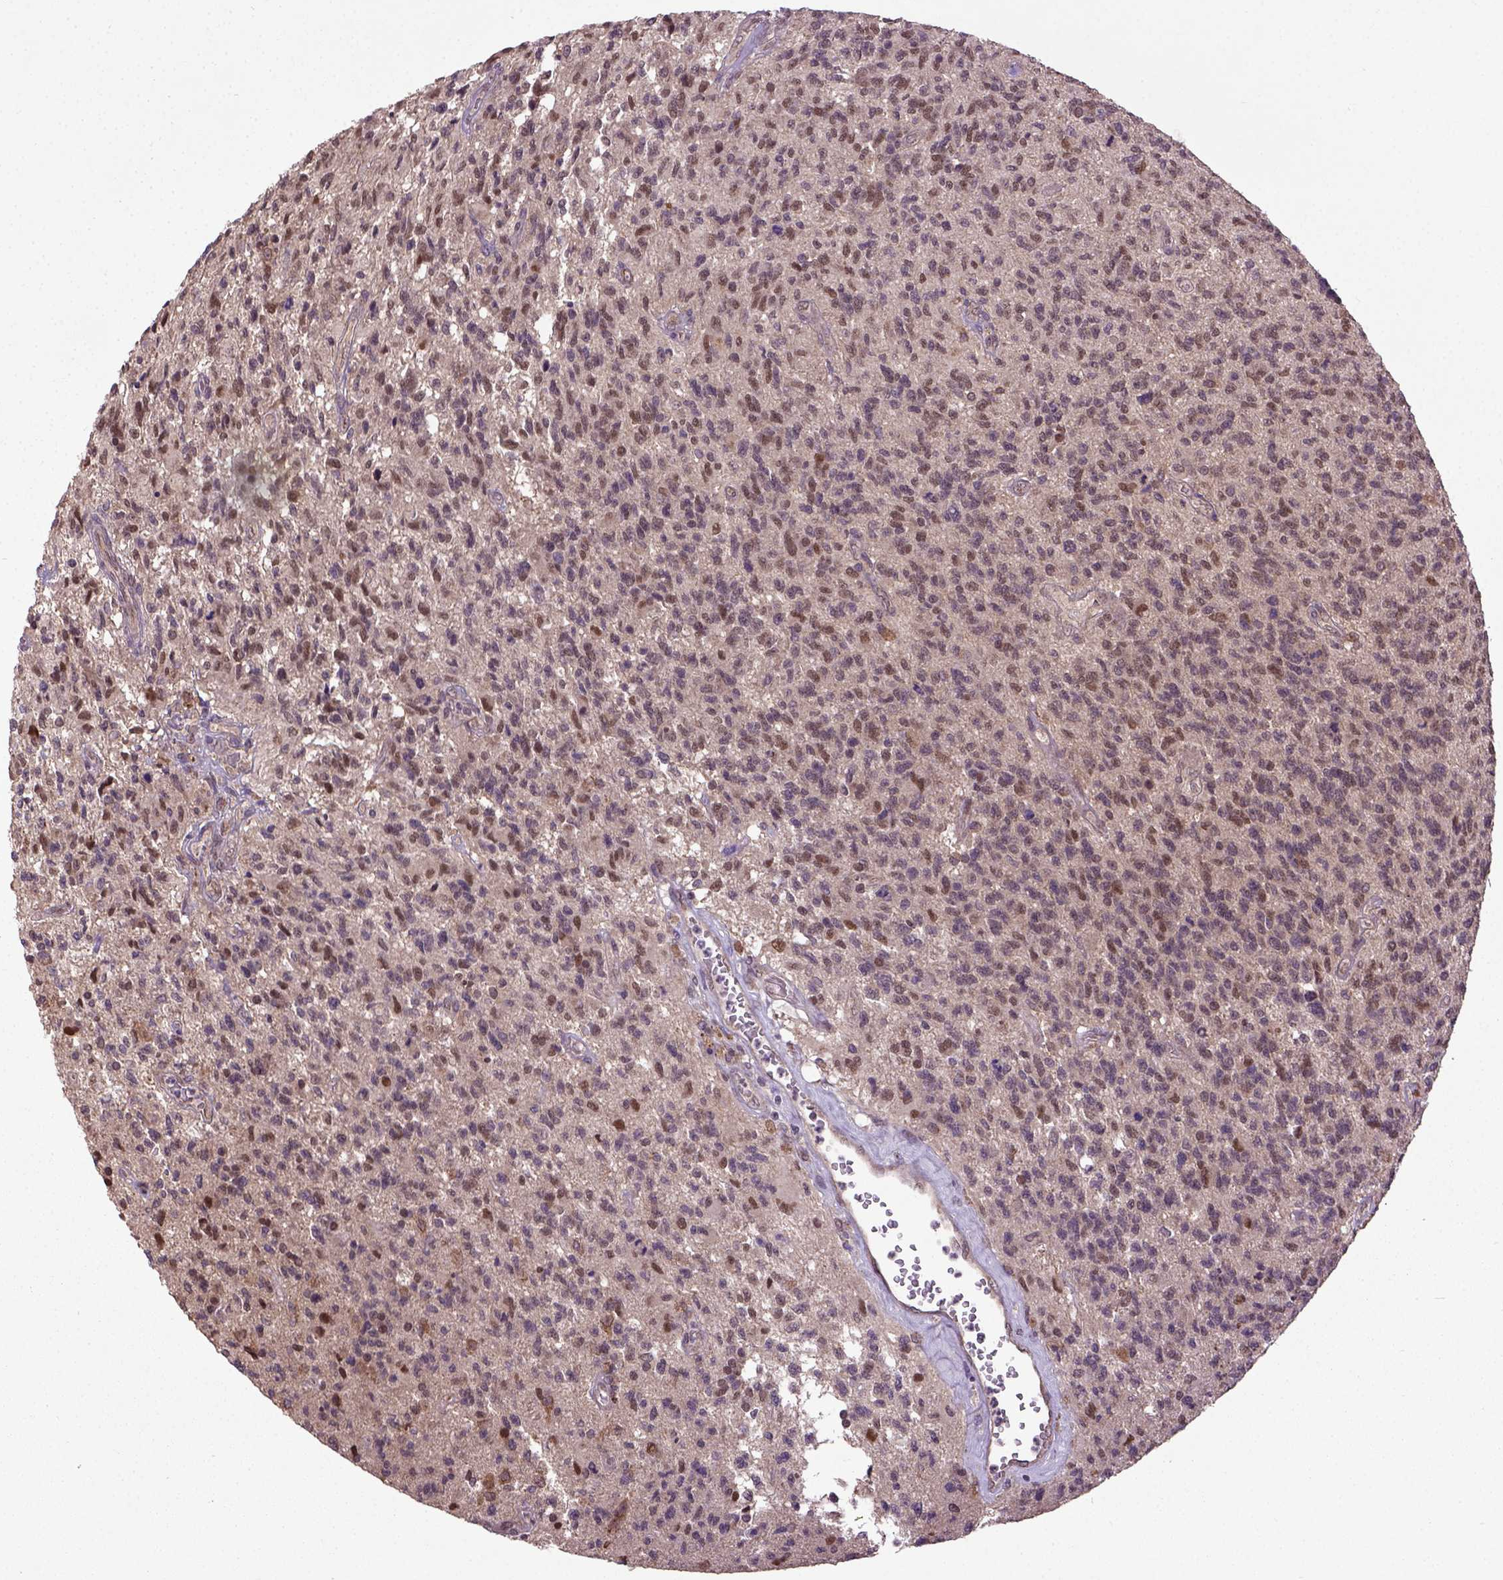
{"staining": {"intensity": "moderate", "quantity": "25%-75%", "location": "nuclear"}, "tissue": "glioma", "cell_type": "Tumor cells", "image_type": "cancer", "snomed": [{"axis": "morphology", "description": "Glioma, malignant, High grade"}, {"axis": "topography", "description": "Brain"}], "caption": "Tumor cells demonstrate medium levels of moderate nuclear positivity in approximately 25%-75% of cells in glioma.", "gene": "UBA3", "patient": {"sex": "male", "age": 56}}